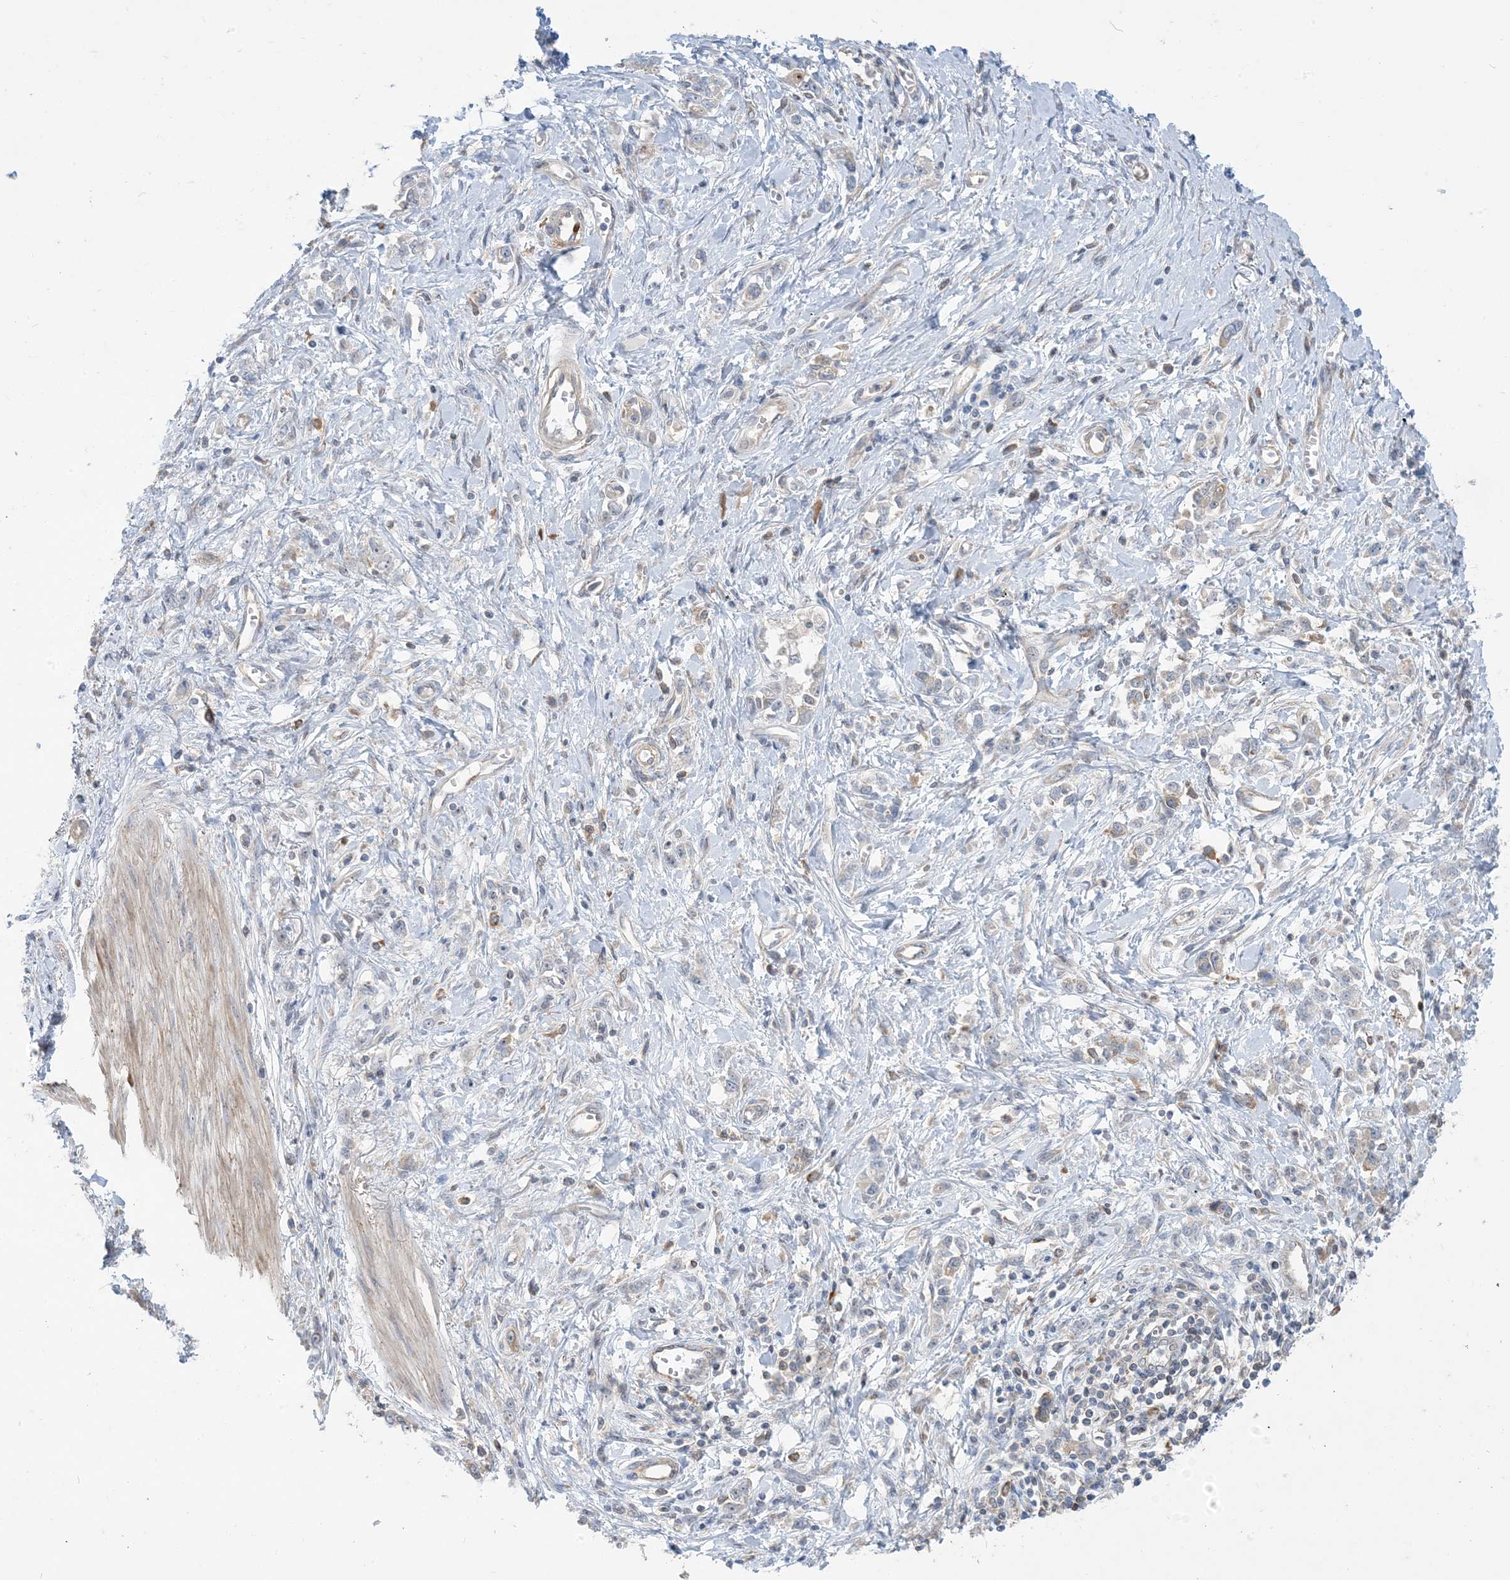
{"staining": {"intensity": "negative", "quantity": "none", "location": "none"}, "tissue": "stomach cancer", "cell_type": "Tumor cells", "image_type": "cancer", "snomed": [{"axis": "morphology", "description": "Adenocarcinoma, NOS"}, {"axis": "topography", "description": "Stomach"}], "caption": "Tumor cells are negative for brown protein staining in stomach adenocarcinoma.", "gene": "AOC1", "patient": {"sex": "female", "age": 76}}